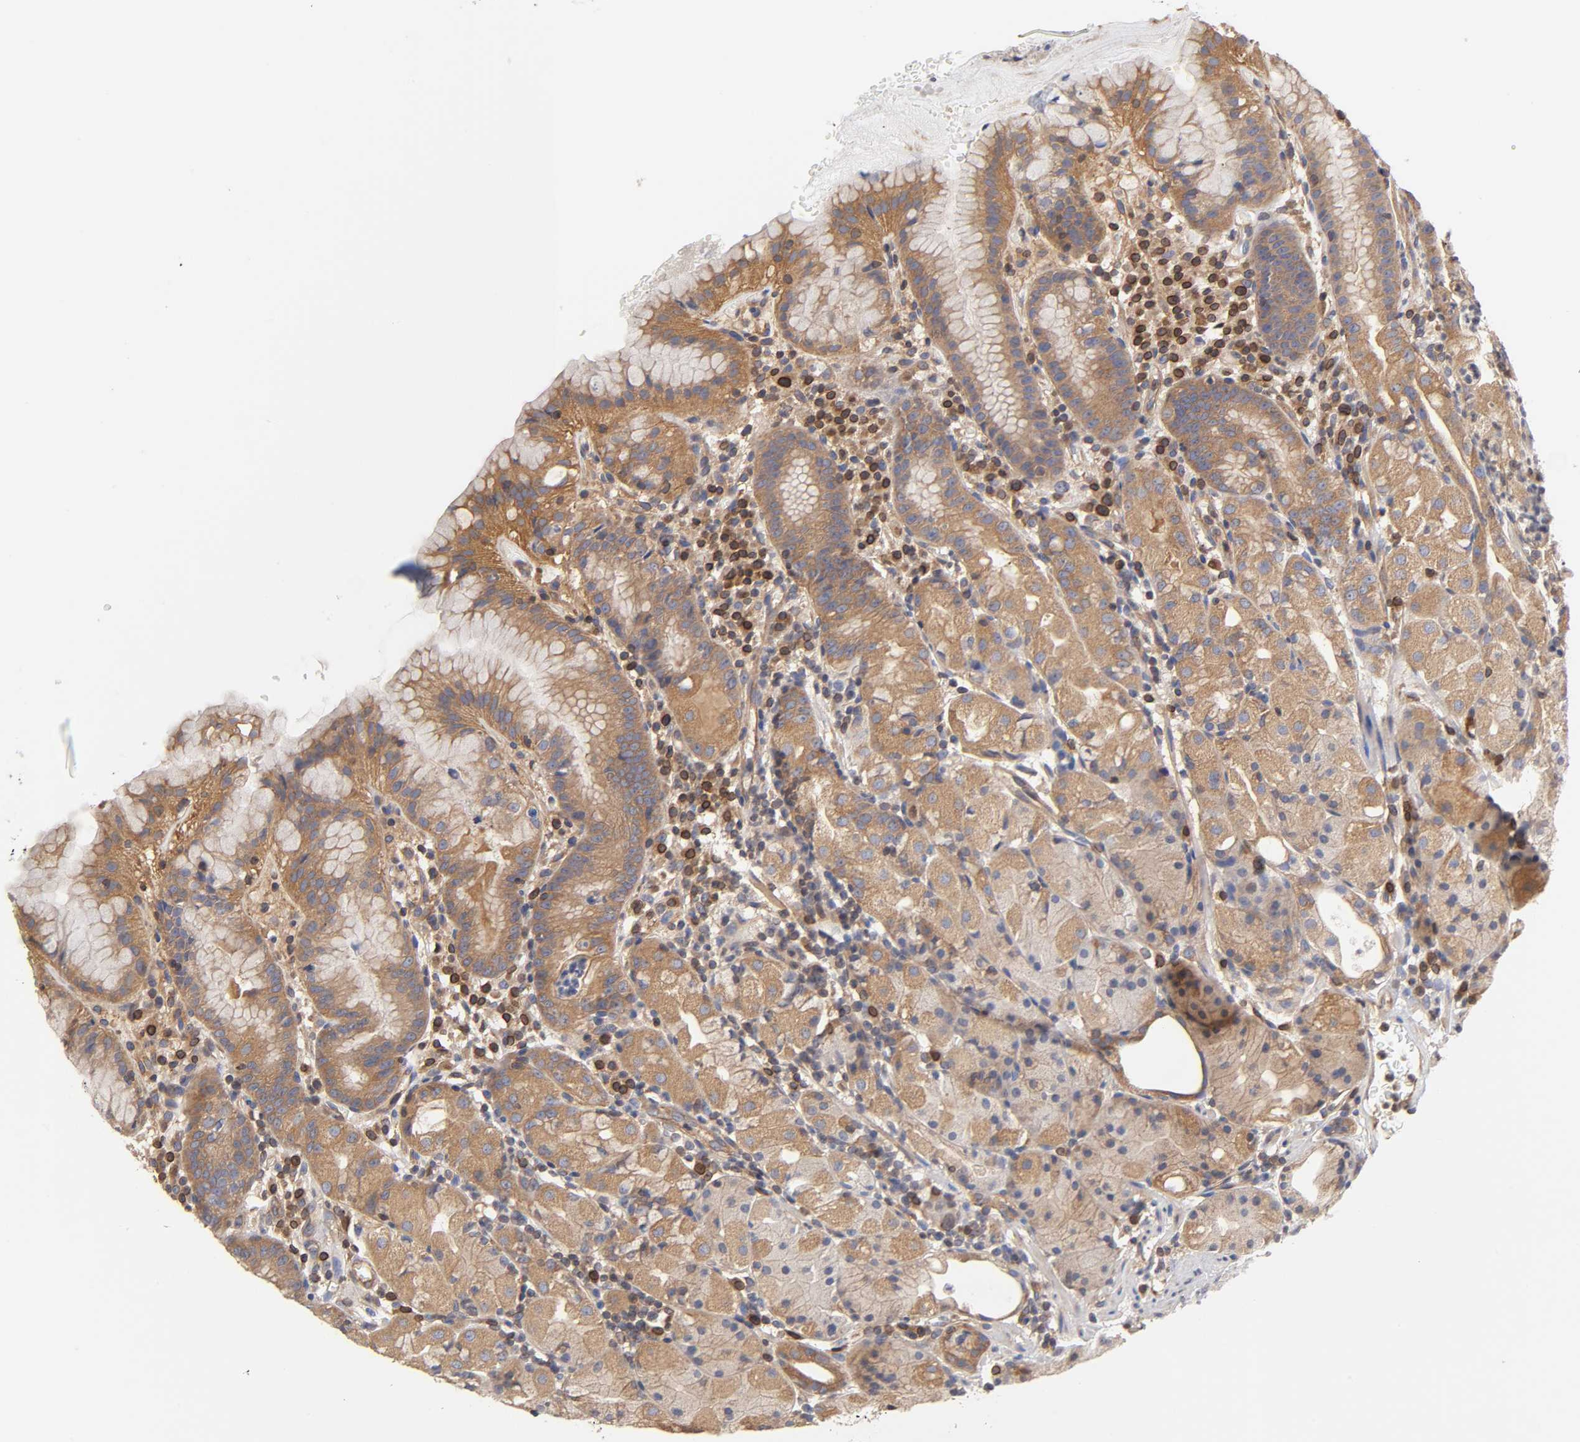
{"staining": {"intensity": "moderate", "quantity": ">75%", "location": "cytoplasmic/membranous"}, "tissue": "stomach", "cell_type": "Glandular cells", "image_type": "normal", "snomed": [{"axis": "morphology", "description": "Normal tissue, NOS"}, {"axis": "topography", "description": "Stomach"}, {"axis": "topography", "description": "Stomach, lower"}], "caption": "Stomach stained with a brown dye displays moderate cytoplasmic/membranous positive positivity in approximately >75% of glandular cells.", "gene": "STRN3", "patient": {"sex": "female", "age": 75}}